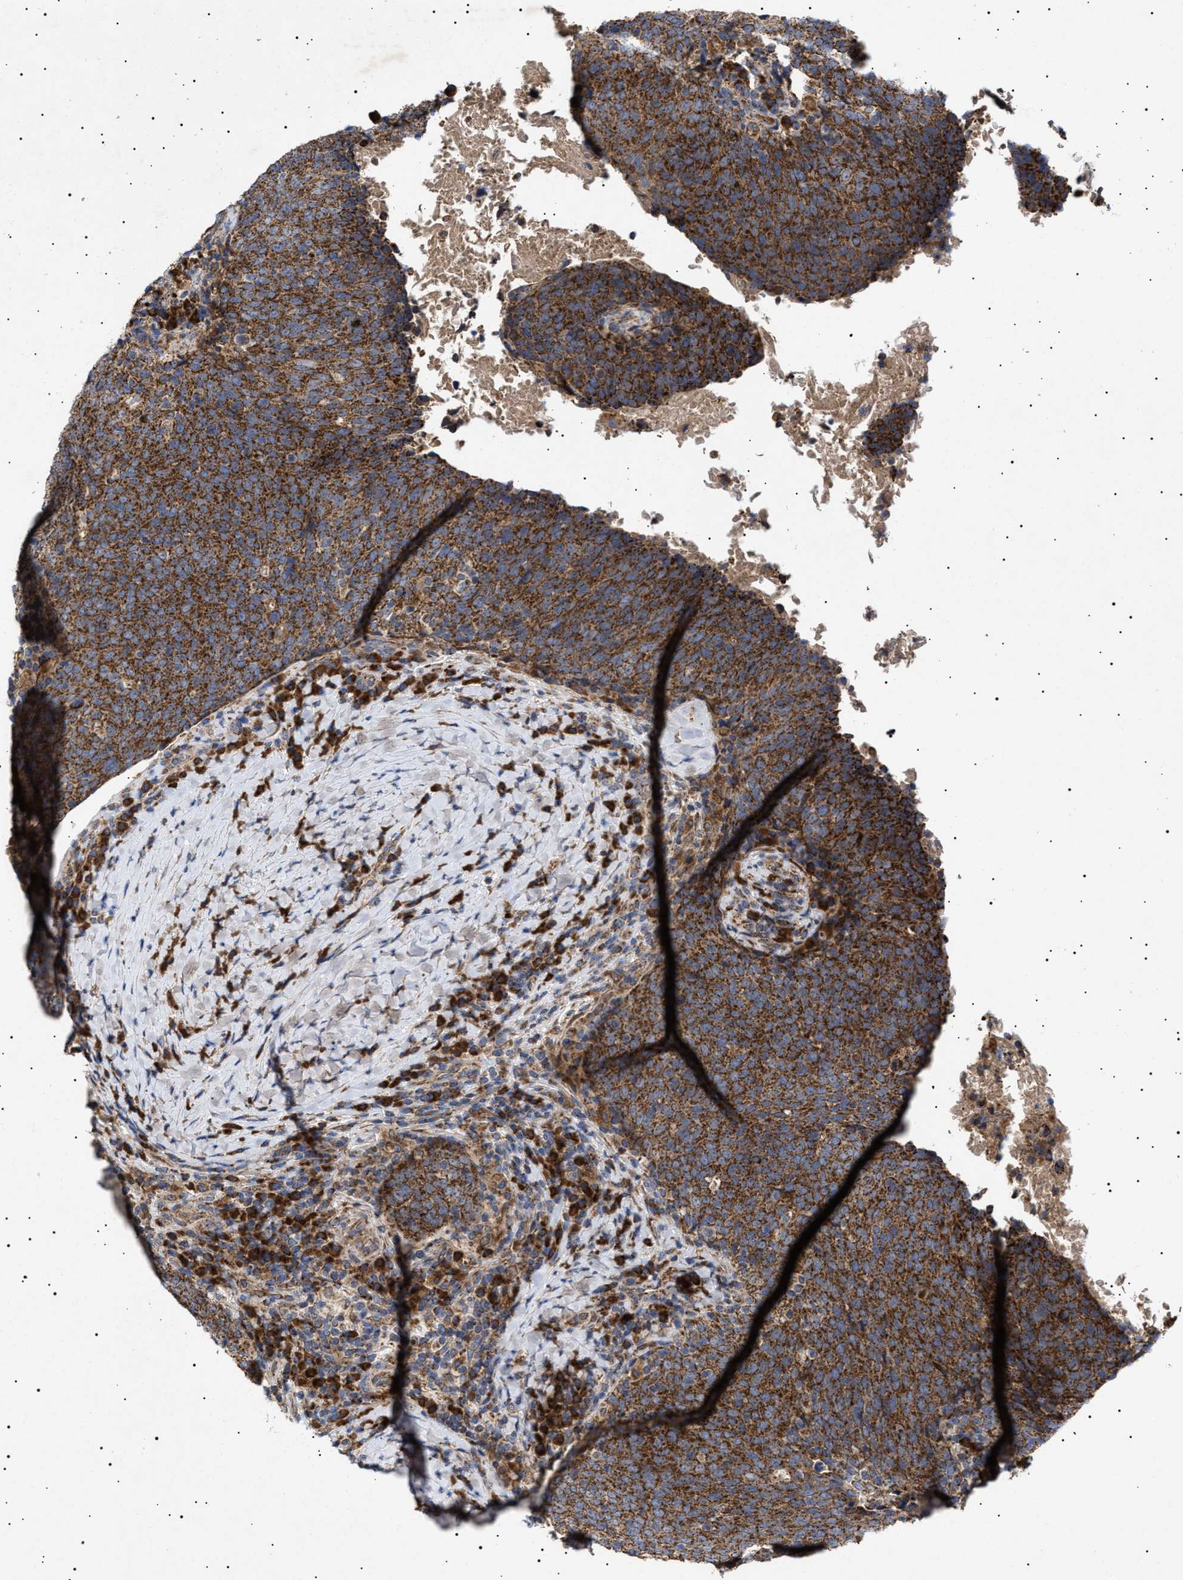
{"staining": {"intensity": "strong", "quantity": ">75%", "location": "cytoplasmic/membranous"}, "tissue": "head and neck cancer", "cell_type": "Tumor cells", "image_type": "cancer", "snomed": [{"axis": "morphology", "description": "Squamous cell carcinoma, NOS"}, {"axis": "morphology", "description": "Squamous cell carcinoma, metastatic, NOS"}, {"axis": "topography", "description": "Lymph node"}, {"axis": "topography", "description": "Head-Neck"}], "caption": "The micrograph demonstrates a brown stain indicating the presence of a protein in the cytoplasmic/membranous of tumor cells in head and neck cancer (metastatic squamous cell carcinoma).", "gene": "MRPL10", "patient": {"sex": "male", "age": 62}}